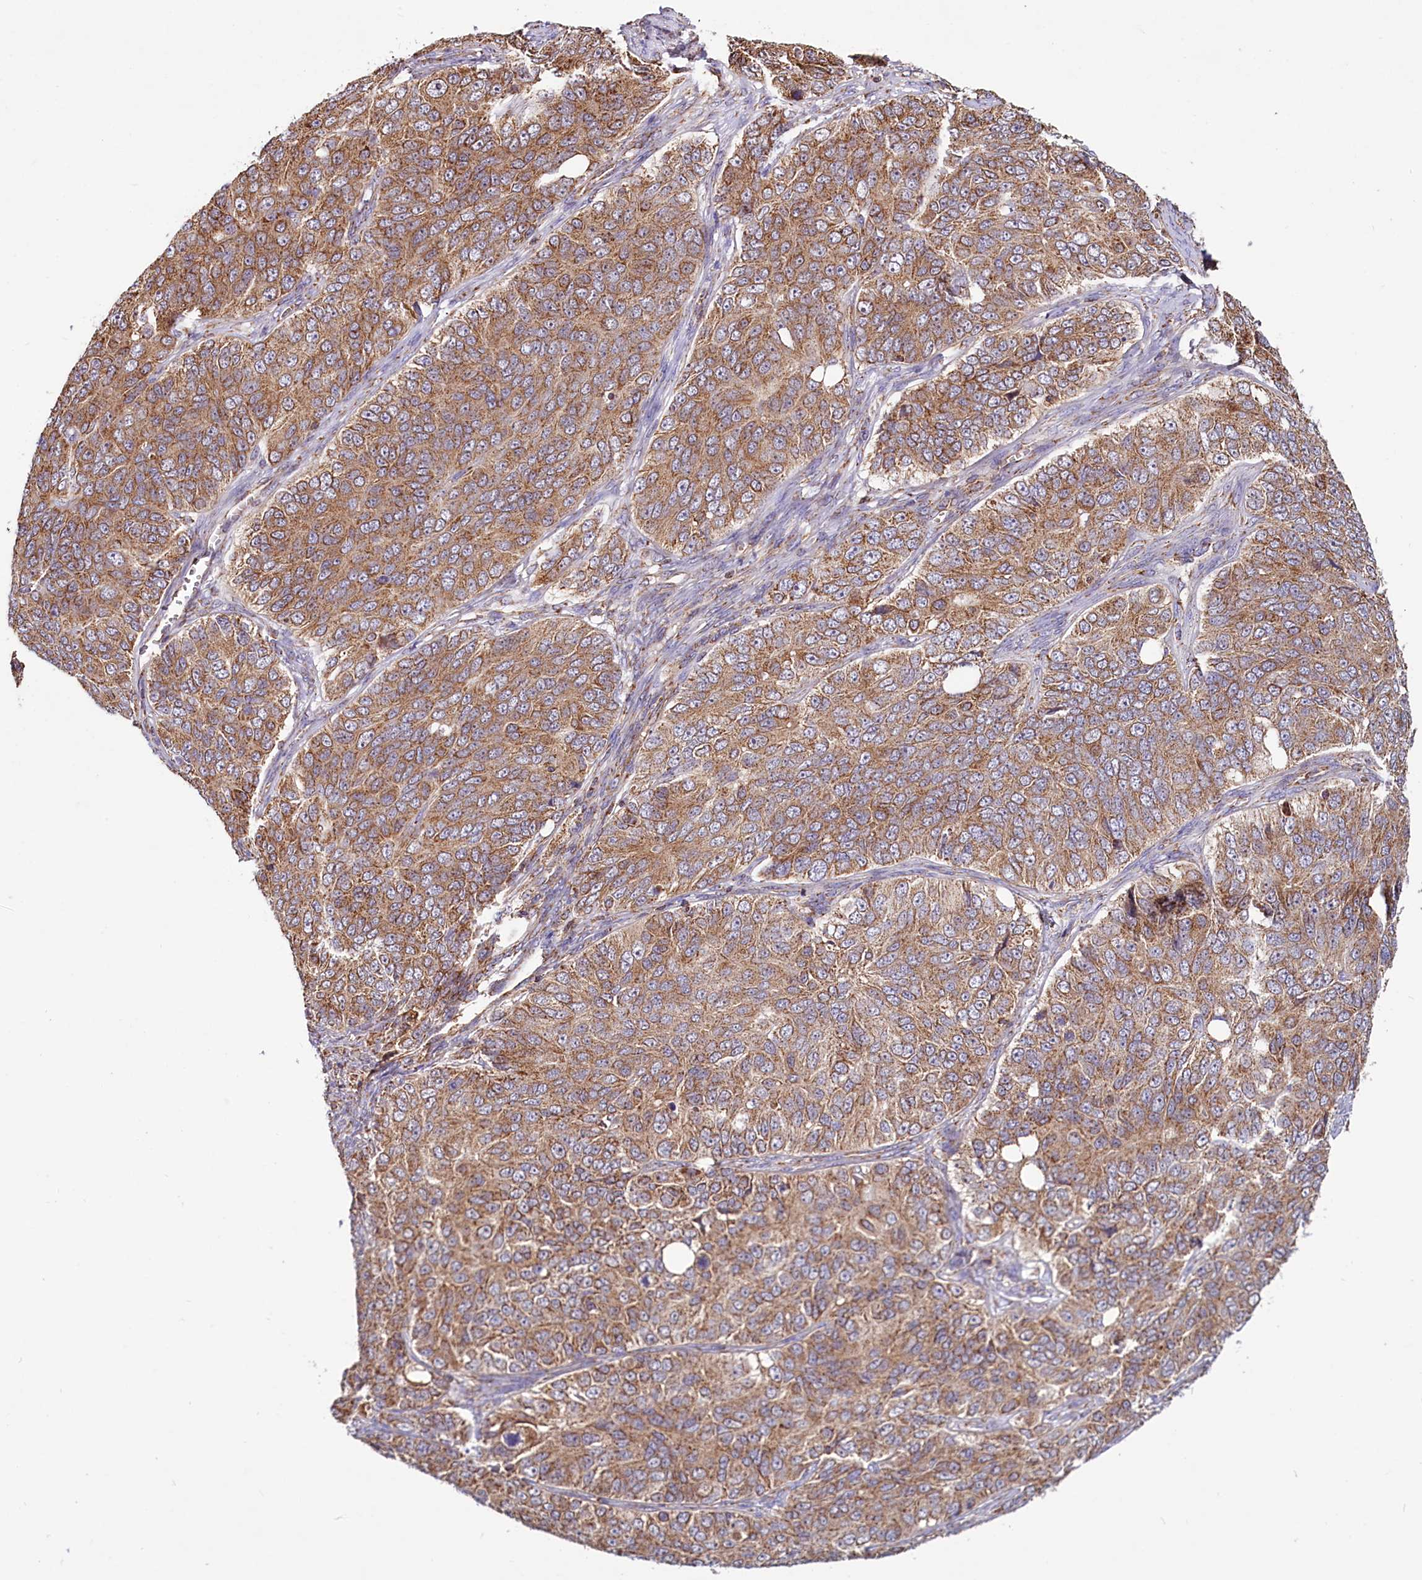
{"staining": {"intensity": "moderate", "quantity": ">75%", "location": "cytoplasmic/membranous"}, "tissue": "ovarian cancer", "cell_type": "Tumor cells", "image_type": "cancer", "snomed": [{"axis": "morphology", "description": "Carcinoma, endometroid"}, {"axis": "topography", "description": "Ovary"}], "caption": "Ovarian cancer stained with a brown dye demonstrates moderate cytoplasmic/membranous positive expression in about >75% of tumor cells.", "gene": "NUDT15", "patient": {"sex": "female", "age": 51}}